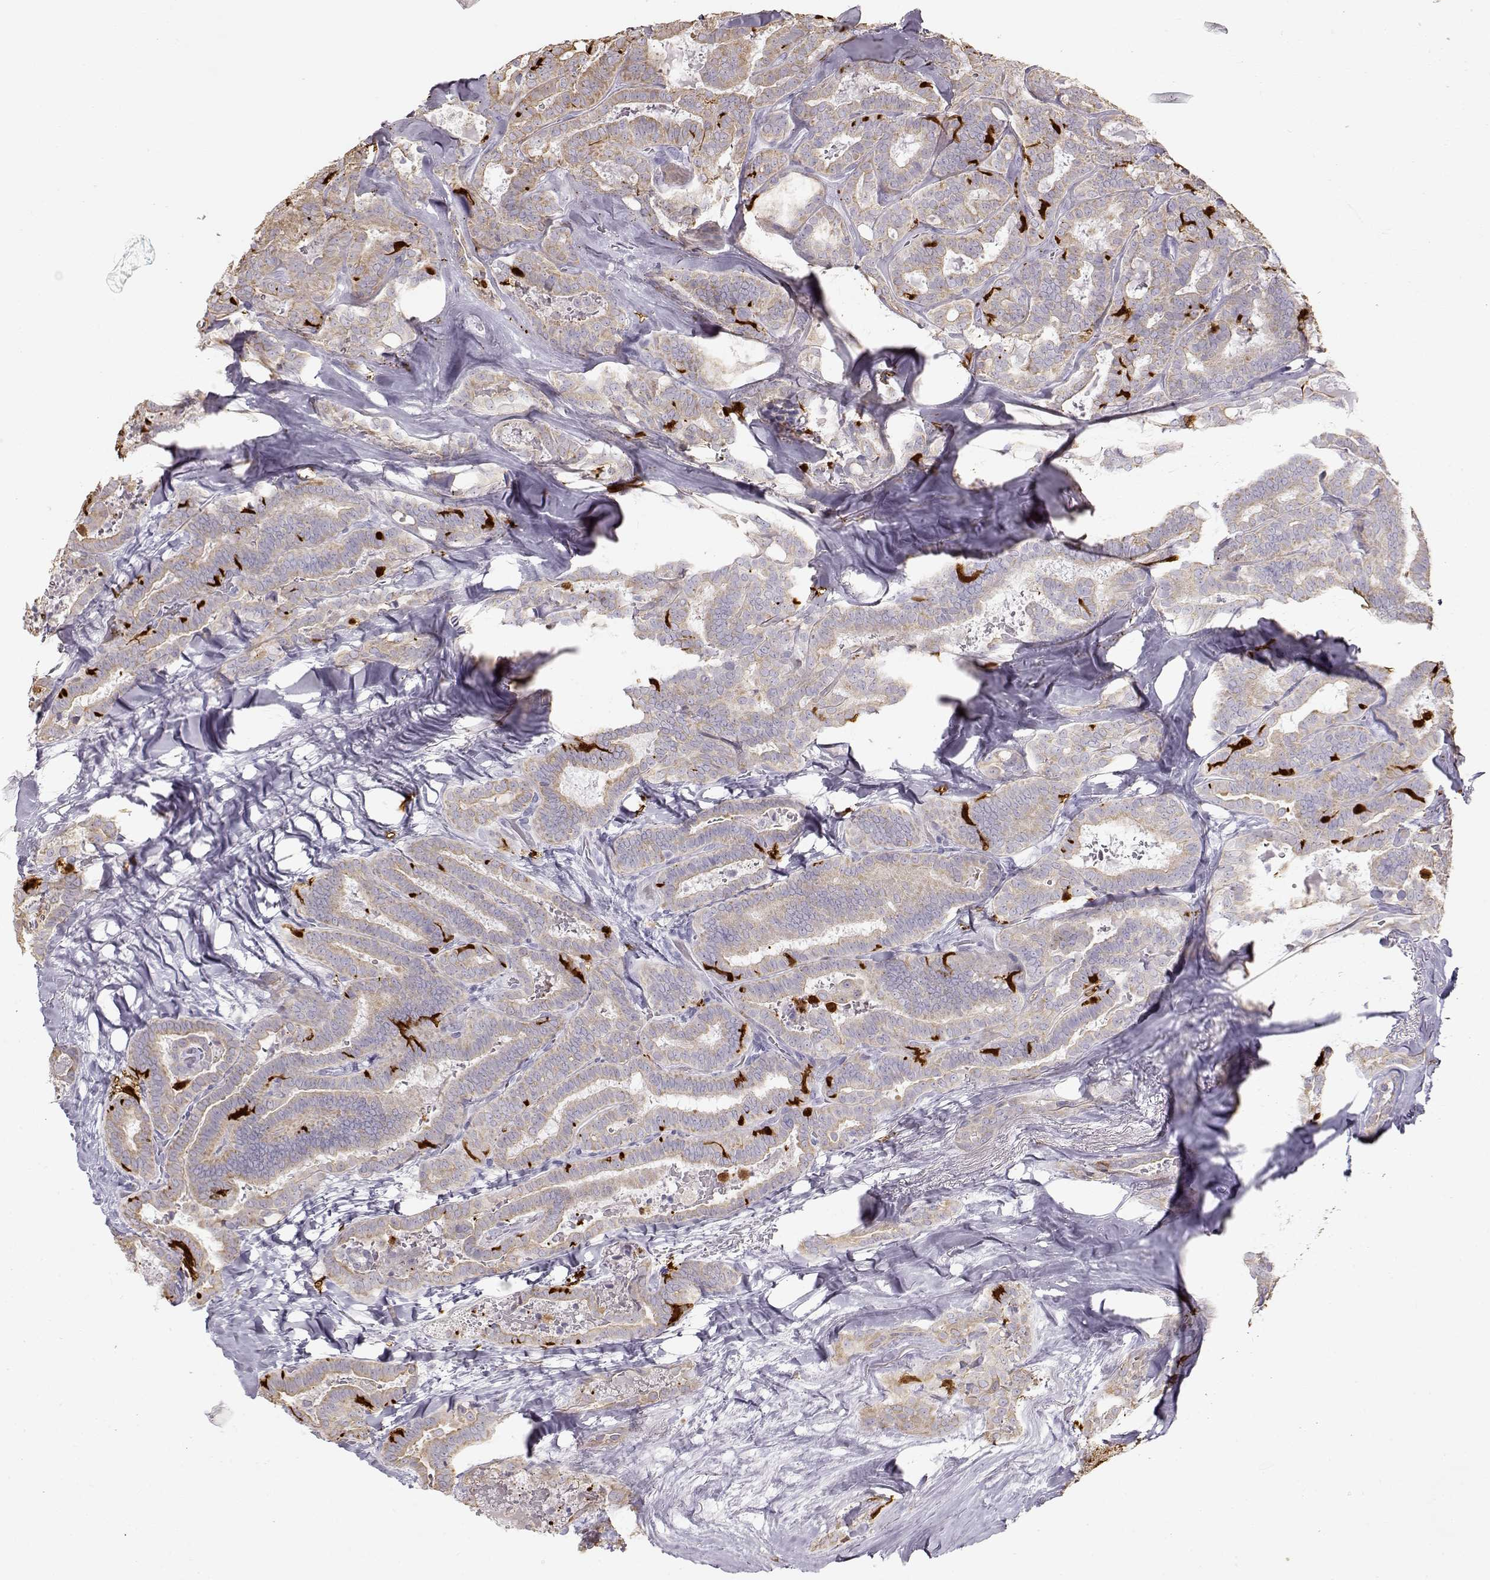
{"staining": {"intensity": "weak", "quantity": ">75%", "location": "cytoplasmic/membranous"}, "tissue": "thyroid cancer", "cell_type": "Tumor cells", "image_type": "cancer", "snomed": [{"axis": "morphology", "description": "Papillary adenocarcinoma, NOS"}, {"axis": "topography", "description": "Thyroid gland"}], "caption": "A high-resolution micrograph shows immunohistochemistry (IHC) staining of thyroid cancer, which exhibits weak cytoplasmic/membranous staining in approximately >75% of tumor cells. (DAB IHC, brown staining for protein, blue staining for nuclei).", "gene": "S100B", "patient": {"sex": "female", "age": 39}}